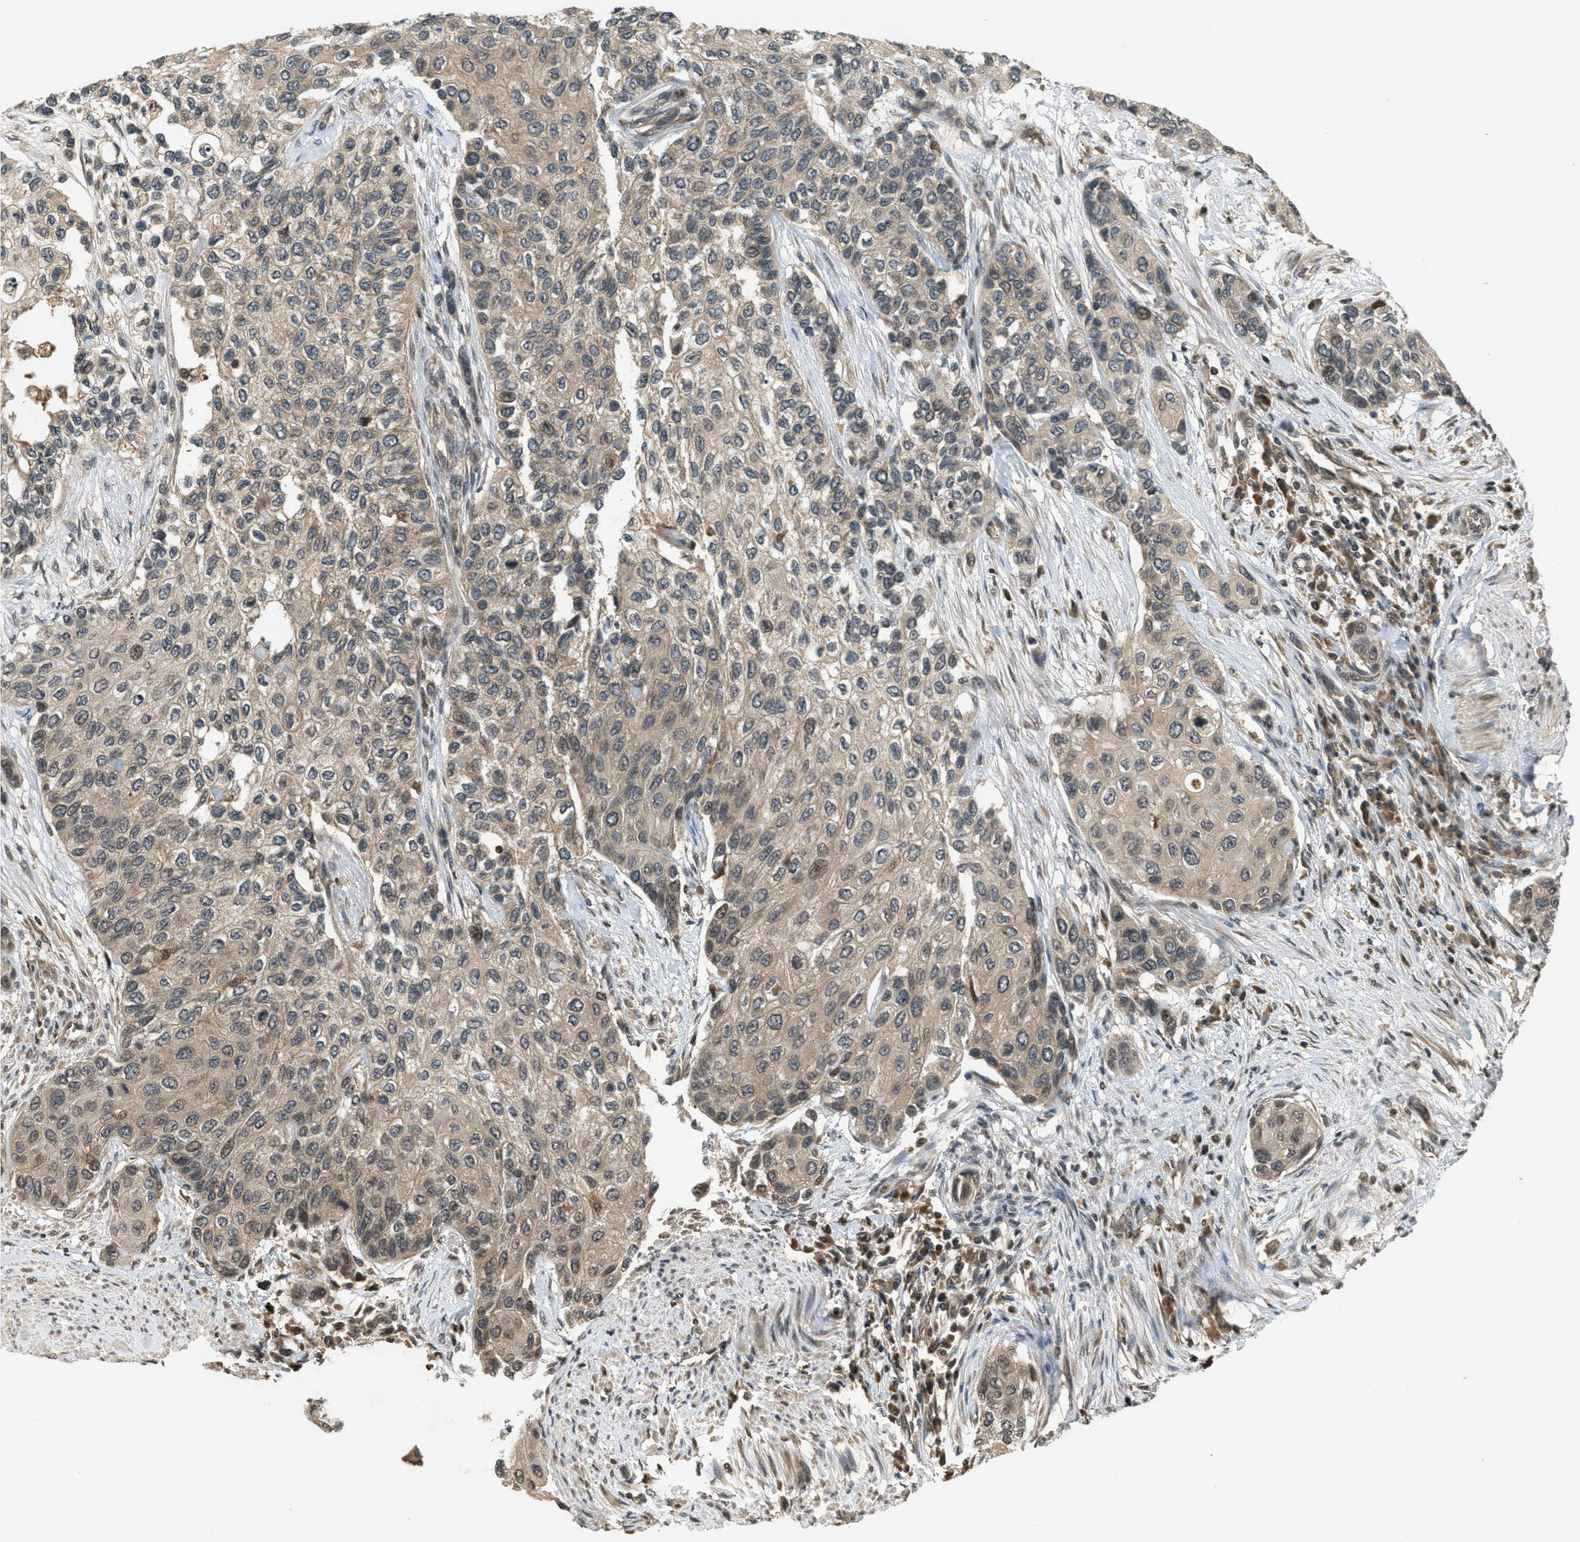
{"staining": {"intensity": "weak", "quantity": ">75%", "location": "cytoplasmic/membranous"}, "tissue": "urothelial cancer", "cell_type": "Tumor cells", "image_type": "cancer", "snomed": [{"axis": "morphology", "description": "Urothelial carcinoma, High grade"}, {"axis": "topography", "description": "Urinary bladder"}], "caption": "Tumor cells demonstrate weak cytoplasmic/membranous staining in approximately >75% of cells in urothelial carcinoma (high-grade).", "gene": "ATG7", "patient": {"sex": "female", "age": 56}}